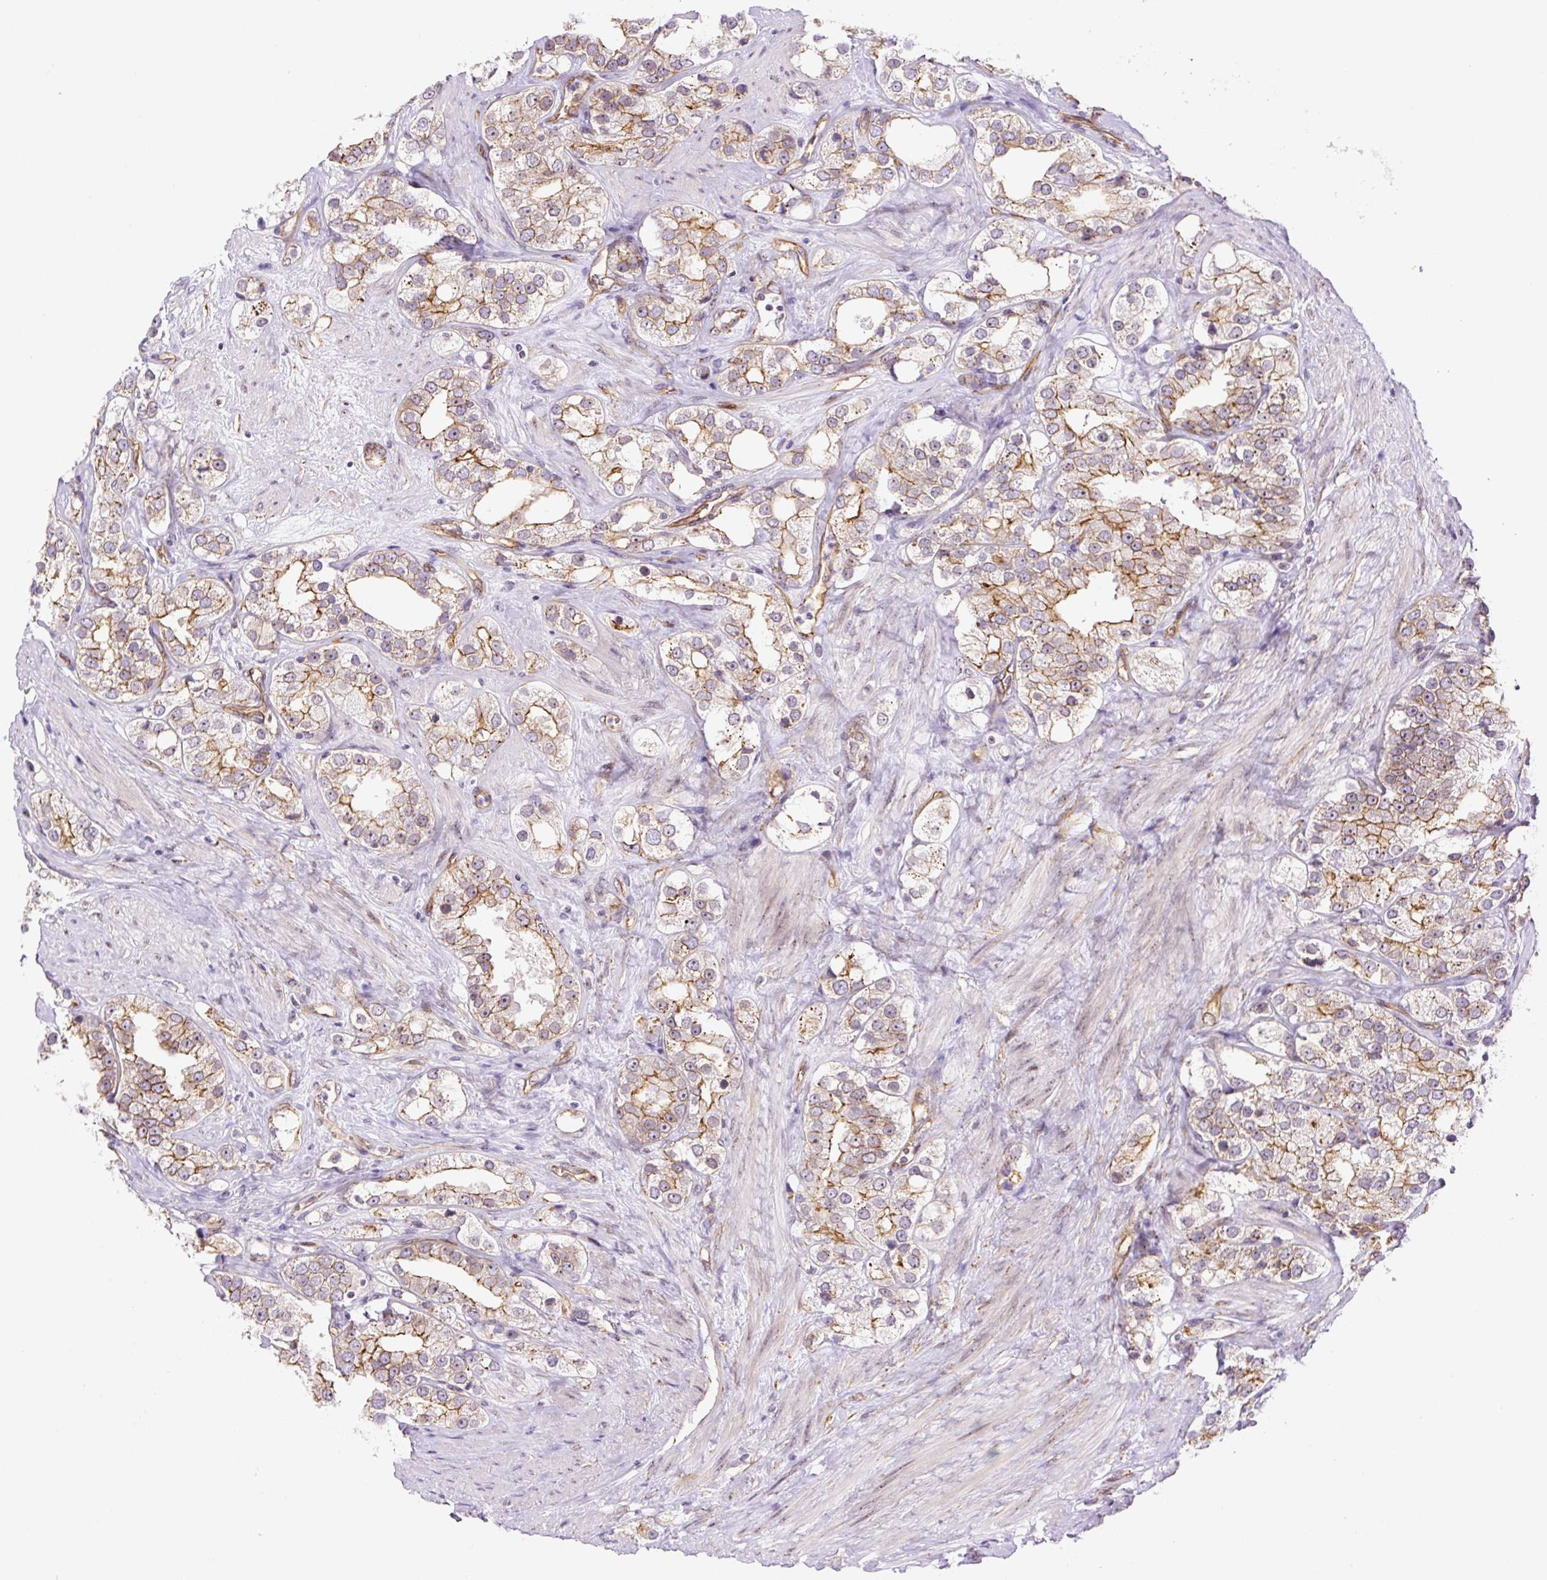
{"staining": {"intensity": "moderate", "quantity": "25%-75%", "location": "cytoplasmic/membranous"}, "tissue": "prostate cancer", "cell_type": "Tumor cells", "image_type": "cancer", "snomed": [{"axis": "morphology", "description": "Adenocarcinoma, NOS"}, {"axis": "topography", "description": "Prostate"}], "caption": "Adenocarcinoma (prostate) was stained to show a protein in brown. There is medium levels of moderate cytoplasmic/membranous positivity in approximately 25%-75% of tumor cells. The staining was performed using DAB (3,3'-diaminobenzidine), with brown indicating positive protein expression. Nuclei are stained blue with hematoxylin.", "gene": "MYO5C", "patient": {"sex": "male", "age": 79}}